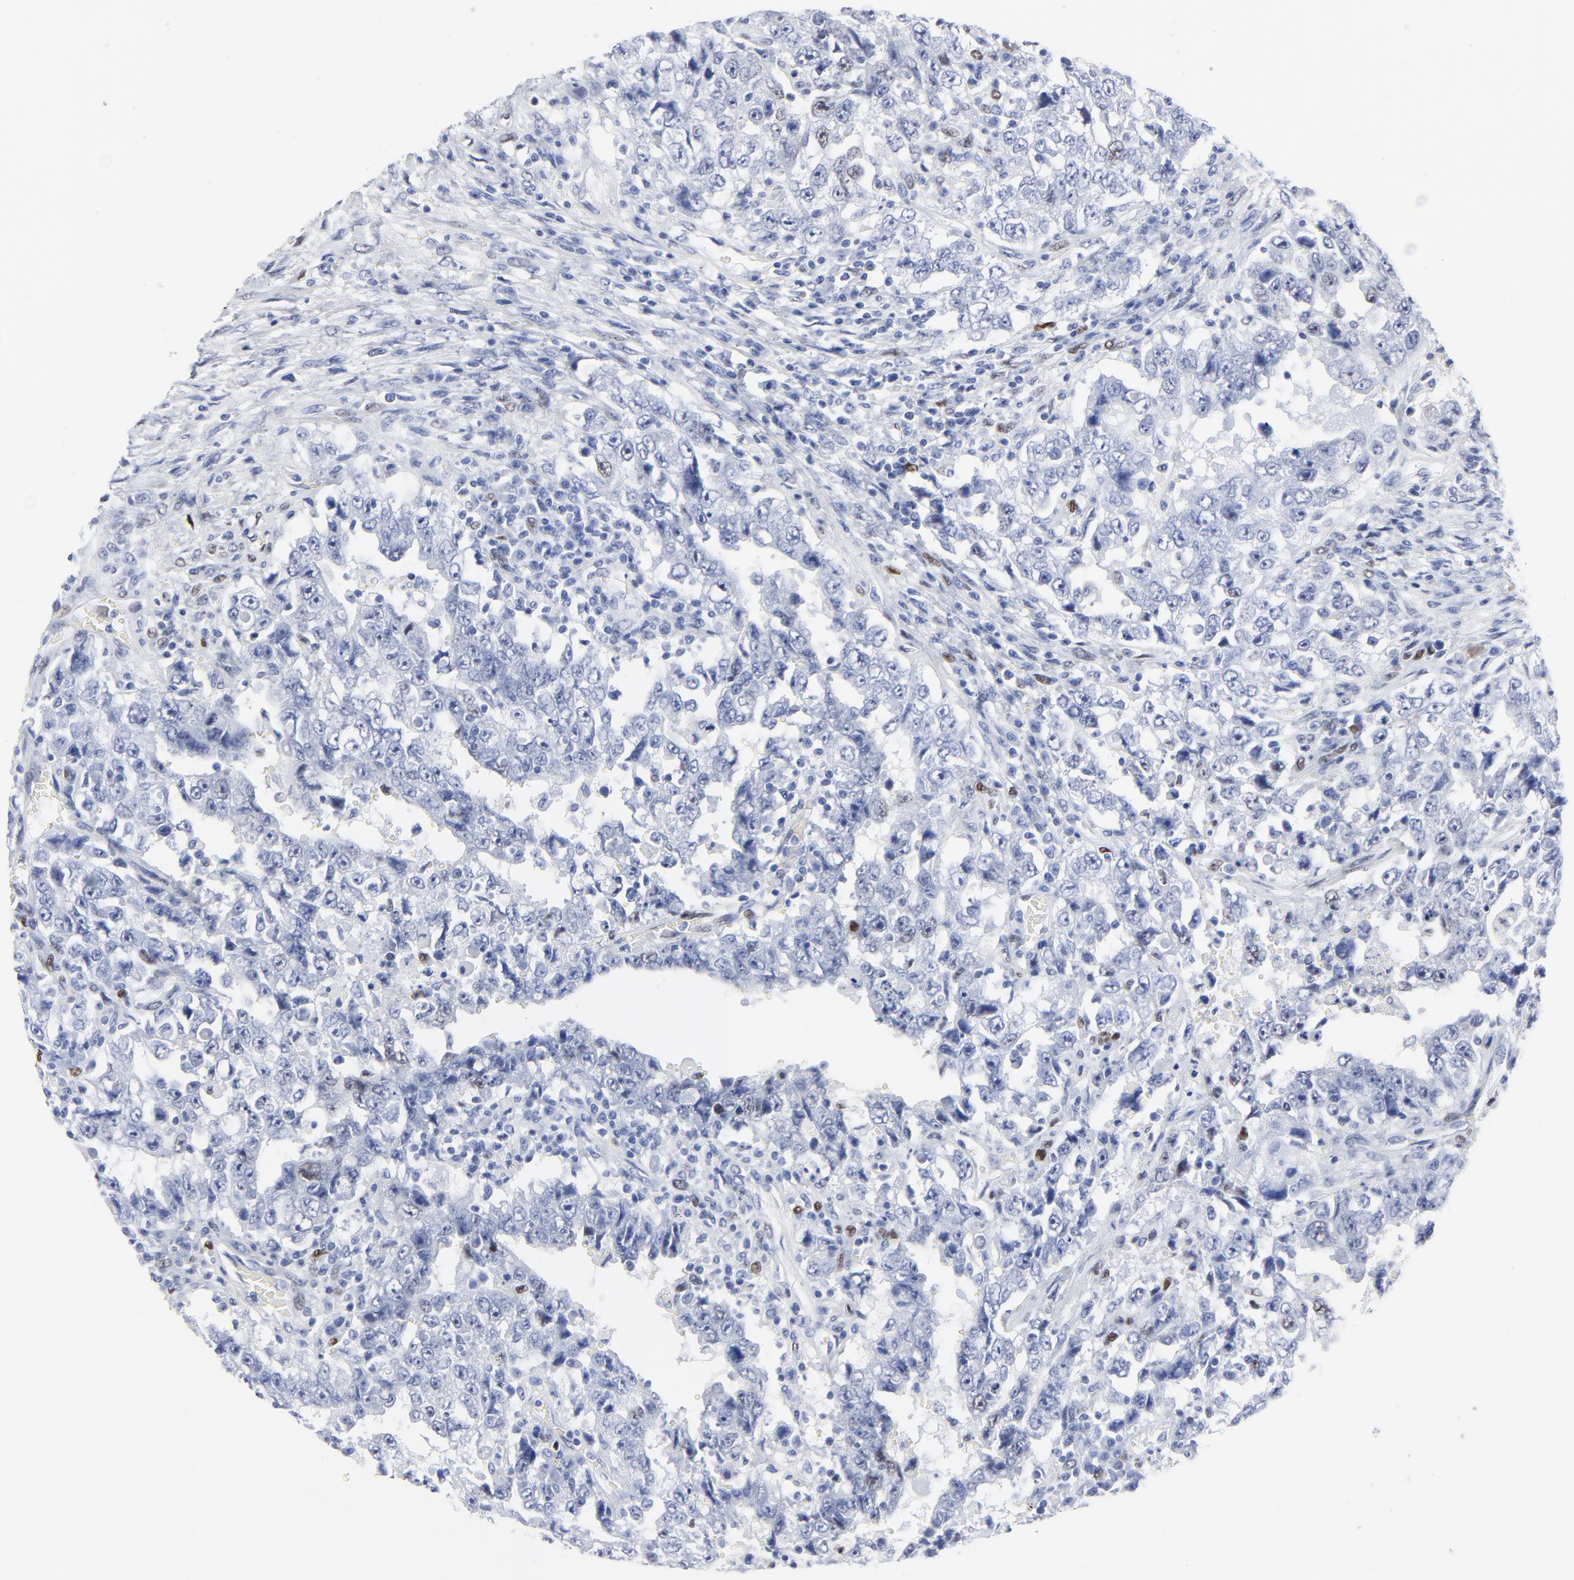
{"staining": {"intensity": "negative", "quantity": "none", "location": "none"}, "tissue": "testis cancer", "cell_type": "Tumor cells", "image_type": "cancer", "snomed": [{"axis": "morphology", "description": "Carcinoma, Embryonal, NOS"}, {"axis": "topography", "description": "Testis"}], "caption": "This is a histopathology image of IHC staining of testis cancer (embryonal carcinoma), which shows no staining in tumor cells.", "gene": "JUN", "patient": {"sex": "male", "age": 26}}